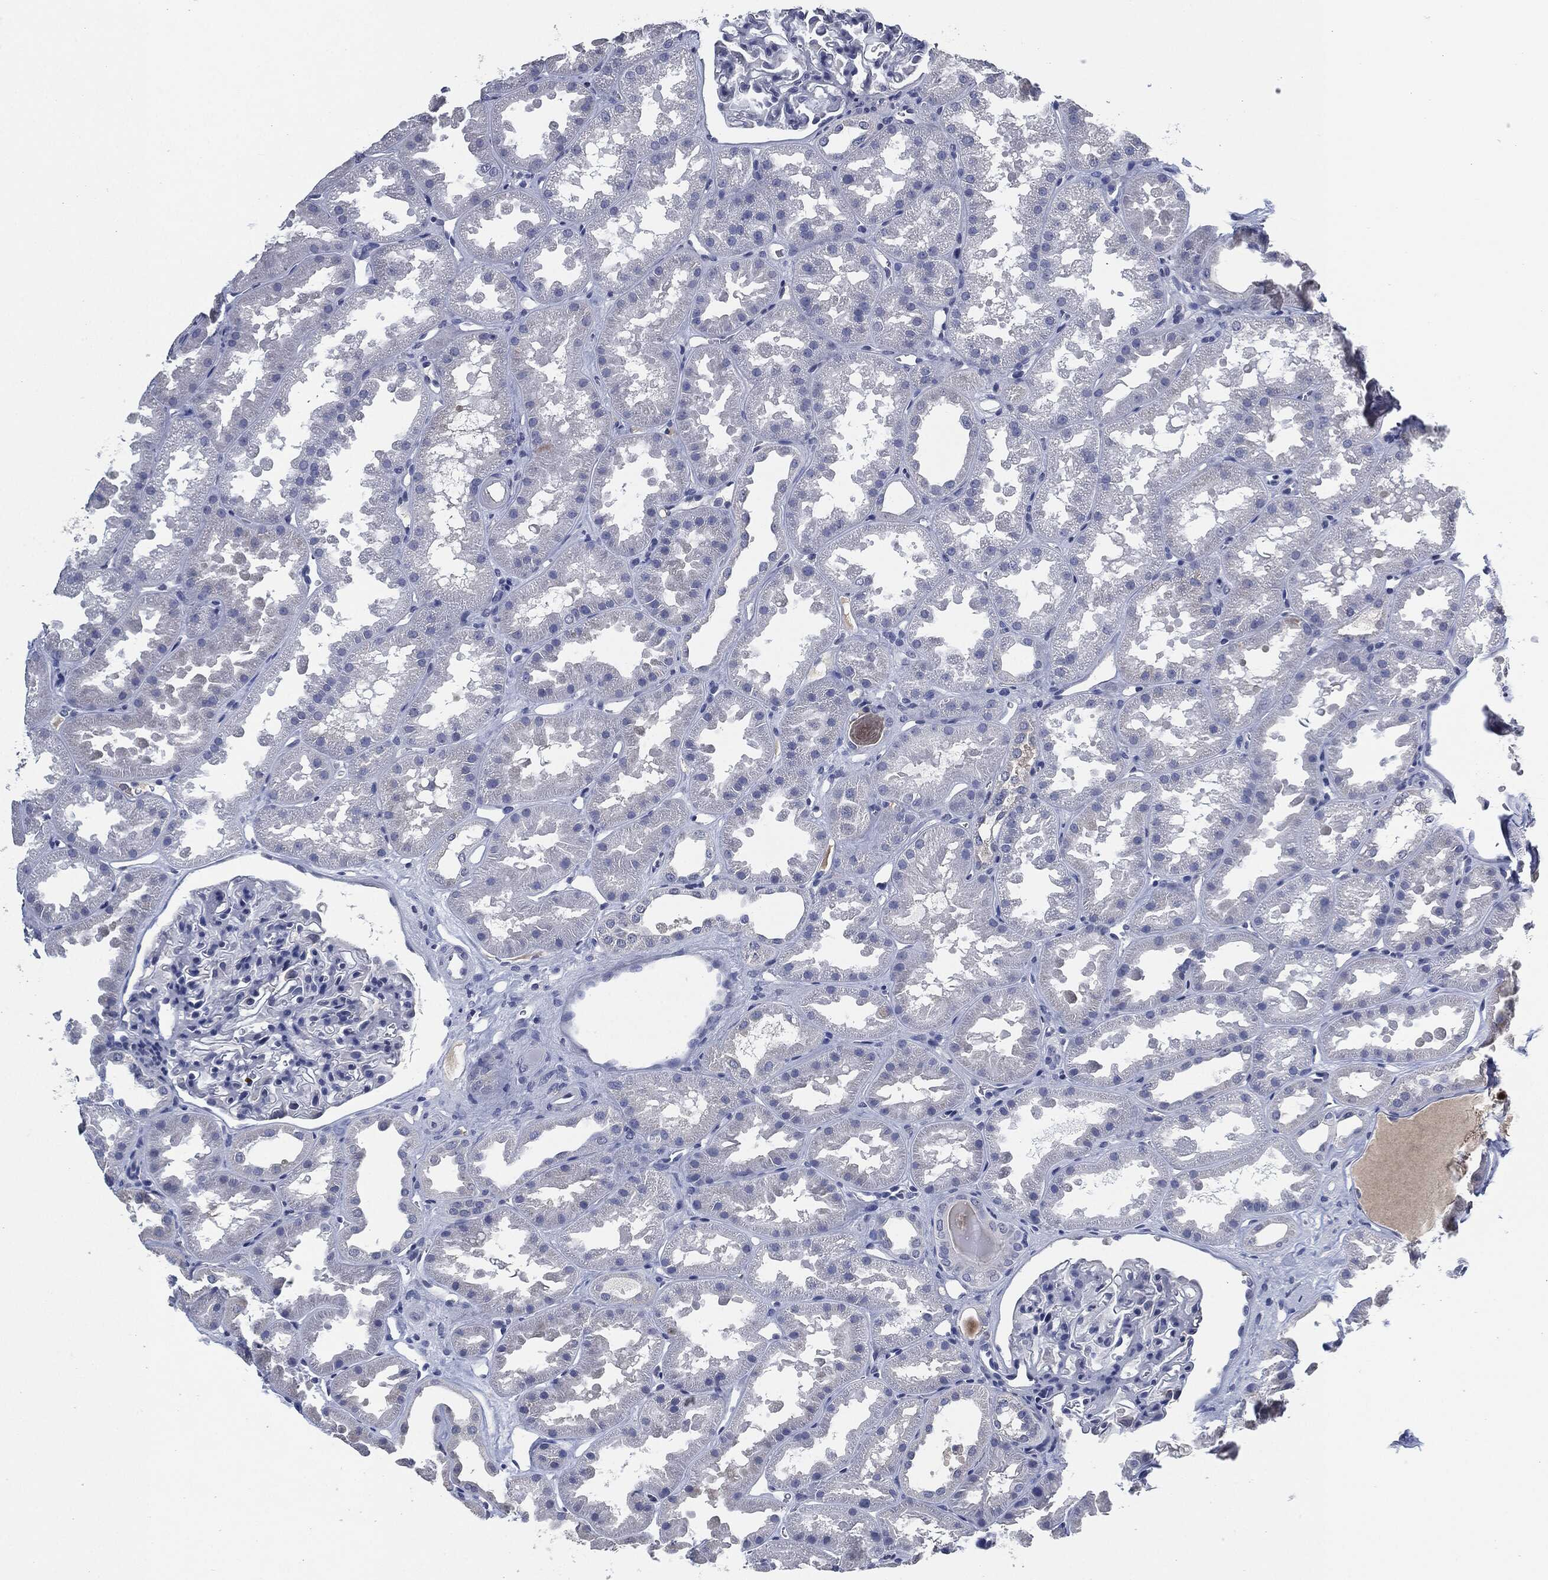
{"staining": {"intensity": "negative", "quantity": "none", "location": "none"}, "tissue": "kidney", "cell_type": "Cells in glomeruli", "image_type": "normal", "snomed": [{"axis": "morphology", "description": "Normal tissue, NOS"}, {"axis": "topography", "description": "Kidney"}], "caption": "An immunohistochemistry histopathology image of unremarkable kidney is shown. There is no staining in cells in glomeruli of kidney.", "gene": "IL2RG", "patient": {"sex": "male", "age": 61}}